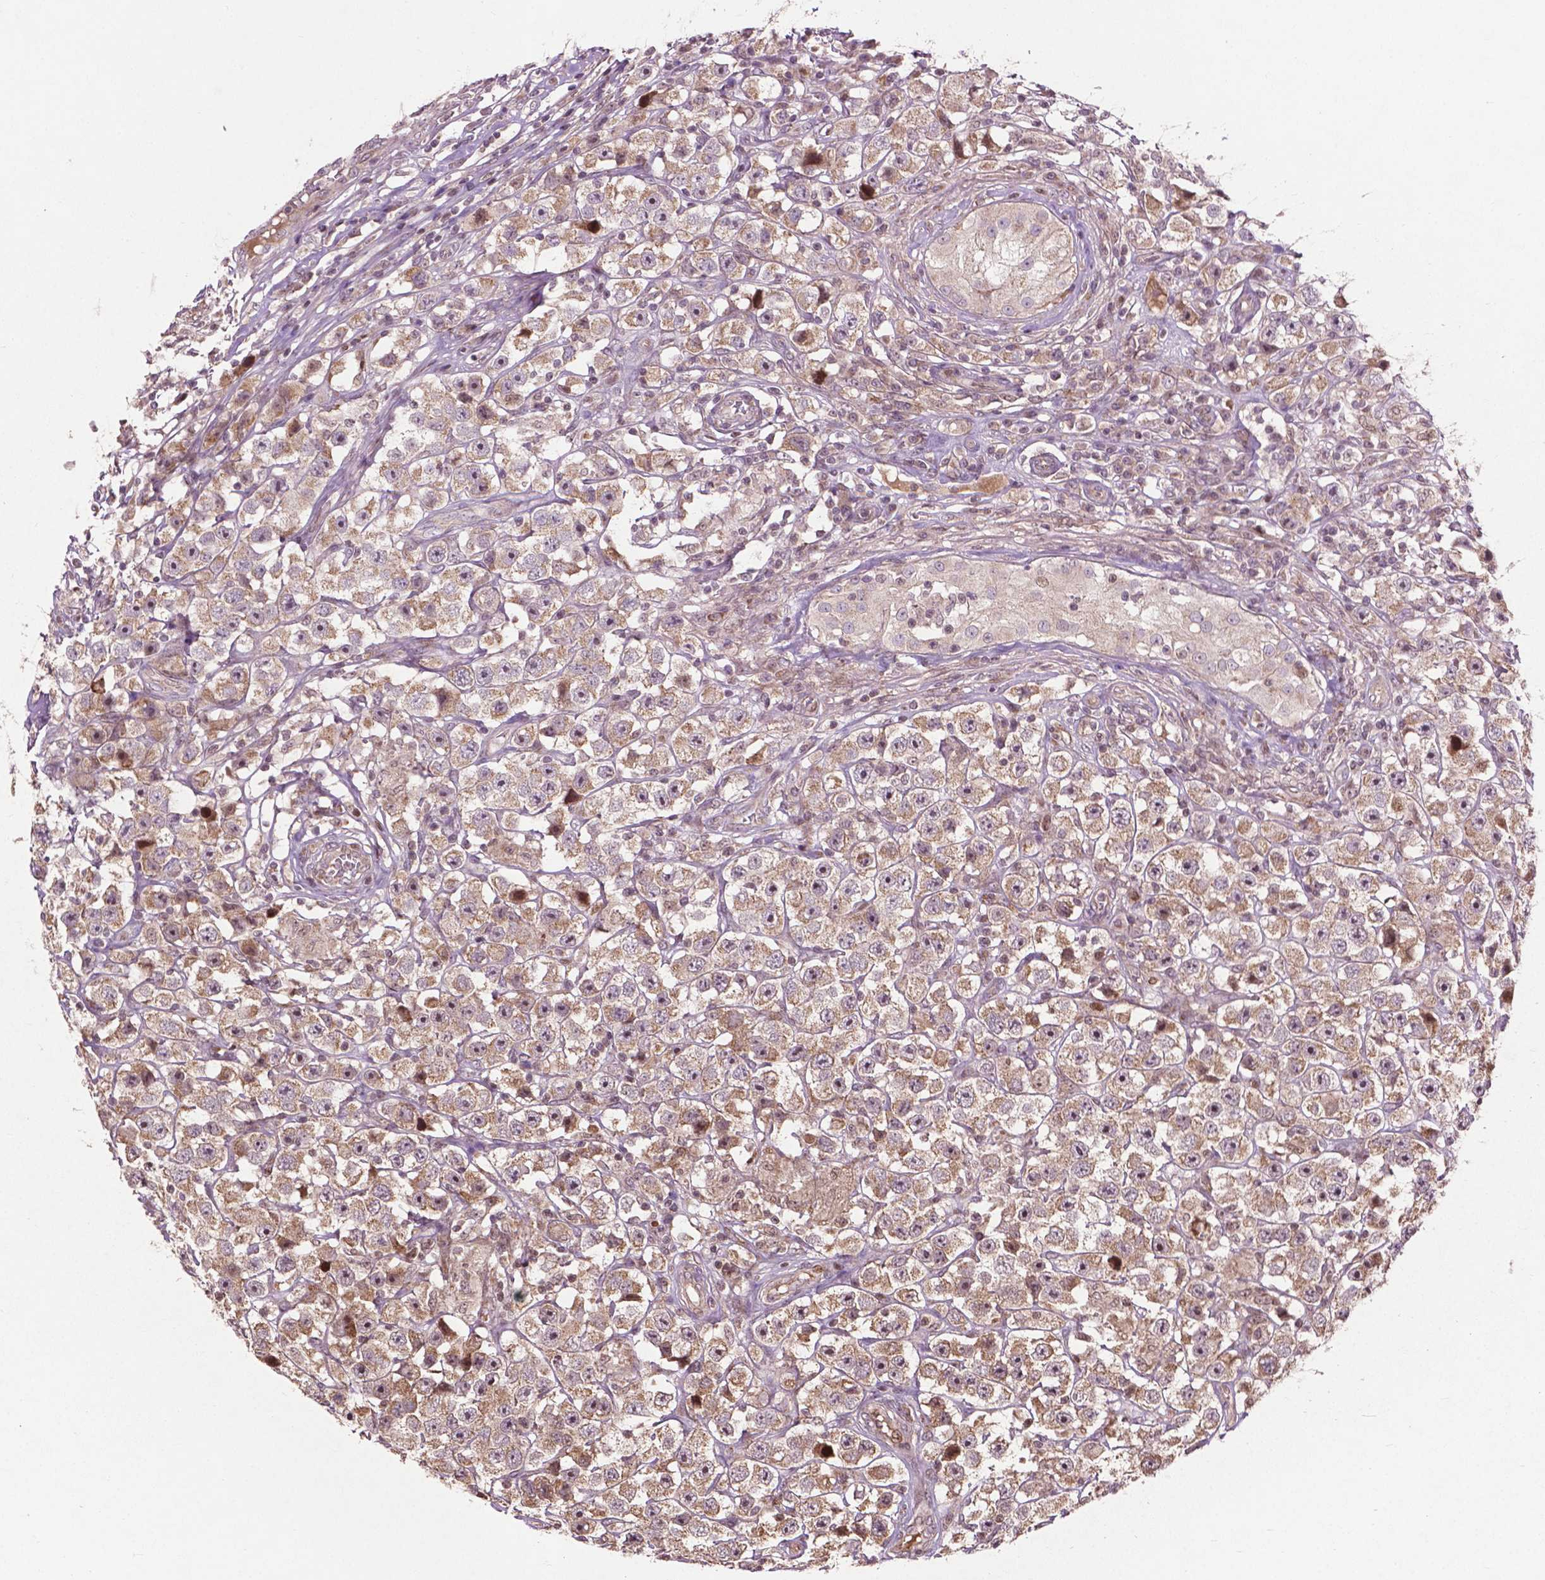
{"staining": {"intensity": "moderate", "quantity": ">75%", "location": "cytoplasmic/membranous"}, "tissue": "testis cancer", "cell_type": "Tumor cells", "image_type": "cancer", "snomed": [{"axis": "morphology", "description": "Seminoma, NOS"}, {"axis": "topography", "description": "Testis"}], "caption": "Immunohistochemistry of testis cancer (seminoma) reveals medium levels of moderate cytoplasmic/membranous positivity in approximately >75% of tumor cells. Immunohistochemistry stains the protein in brown and the nuclei are stained blue.", "gene": "B3GALNT2", "patient": {"sex": "male", "age": 45}}